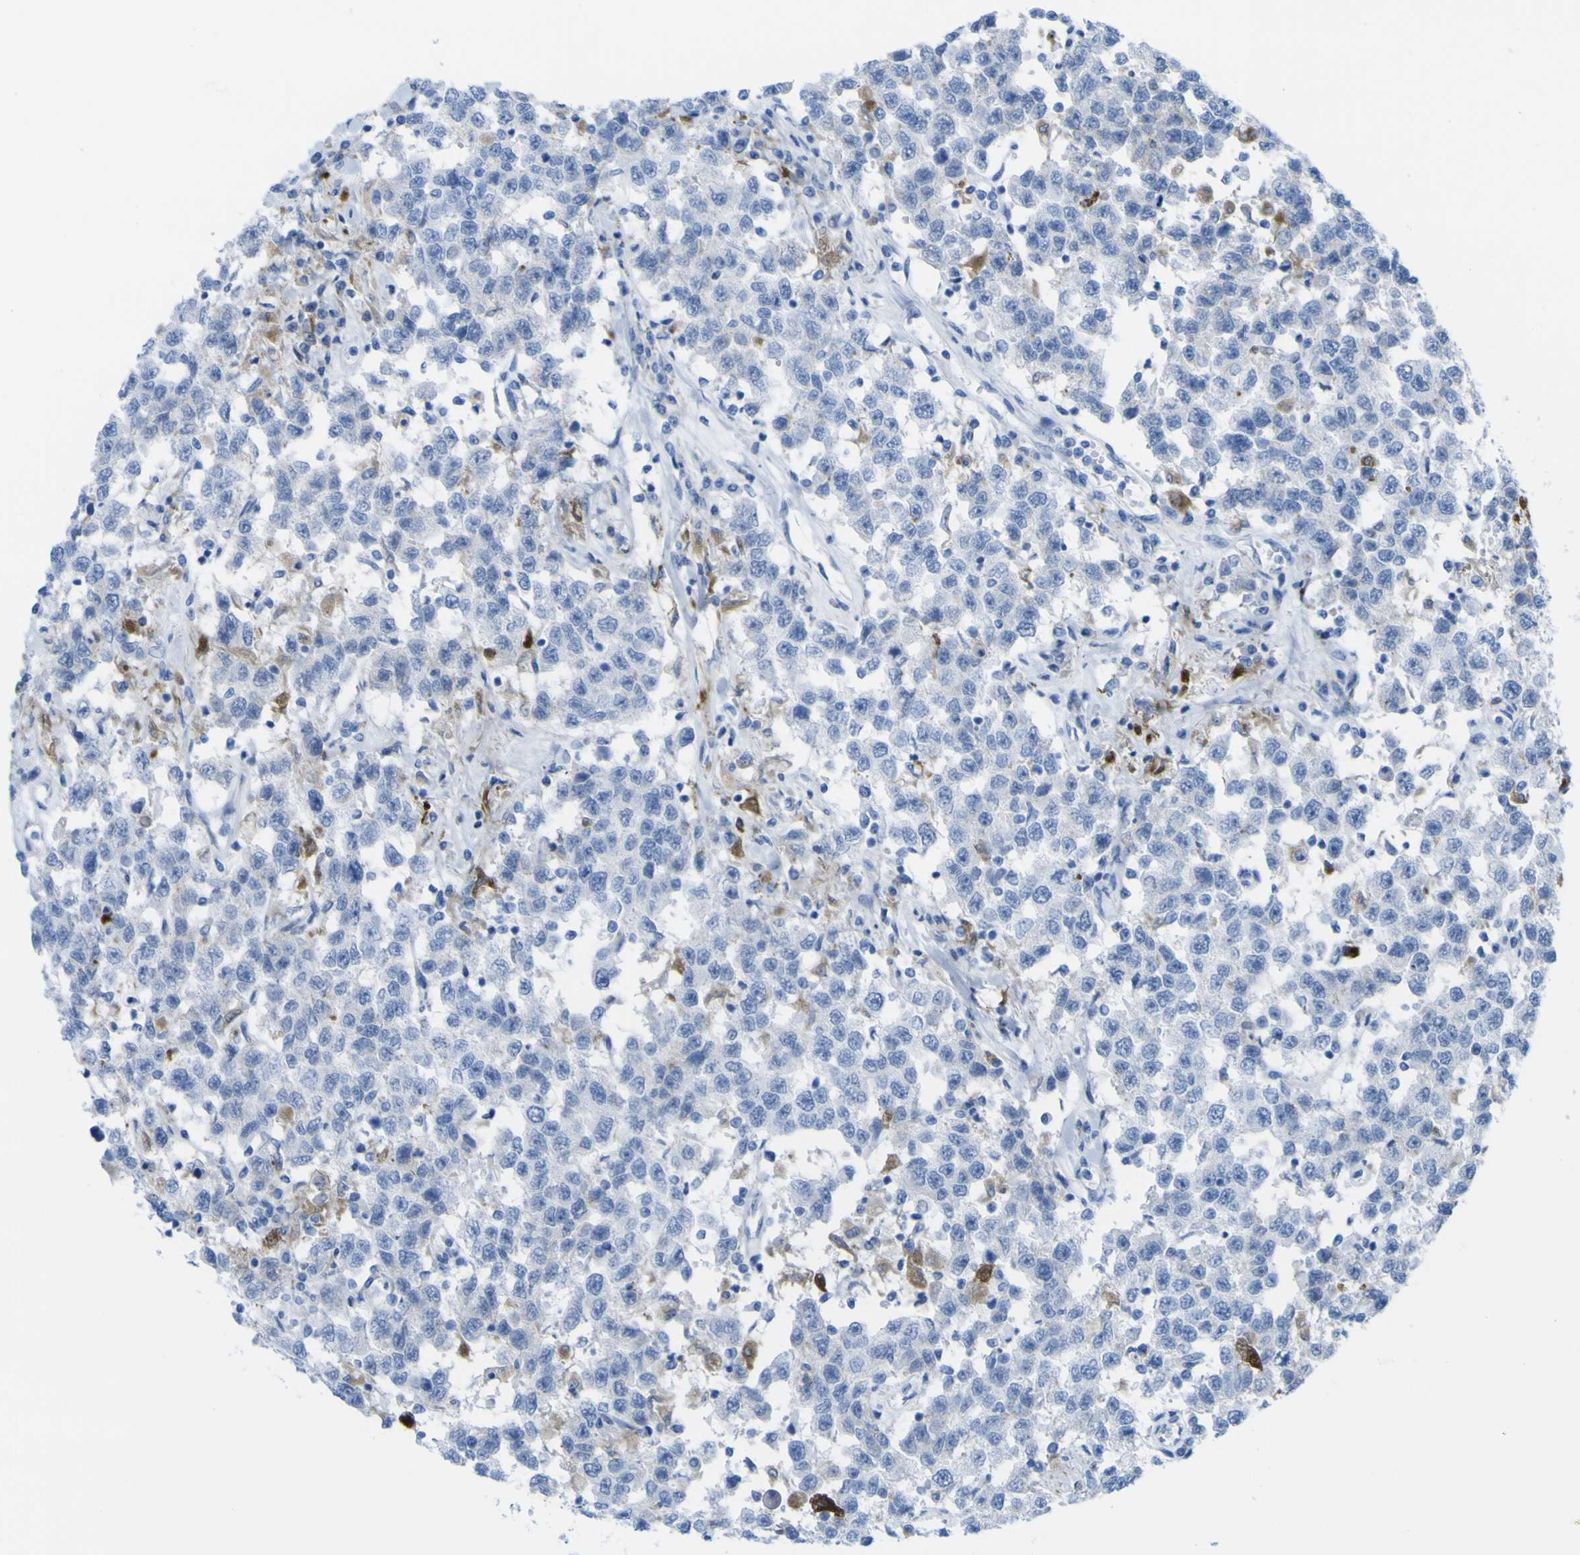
{"staining": {"intensity": "strong", "quantity": "<25%", "location": "cytoplasmic/membranous"}, "tissue": "testis cancer", "cell_type": "Tumor cells", "image_type": "cancer", "snomed": [{"axis": "morphology", "description": "Seminoma, NOS"}, {"axis": "topography", "description": "Testis"}], "caption": "Strong cytoplasmic/membranous protein expression is identified in approximately <25% of tumor cells in testis cancer.", "gene": "PLD3", "patient": {"sex": "male", "age": 41}}